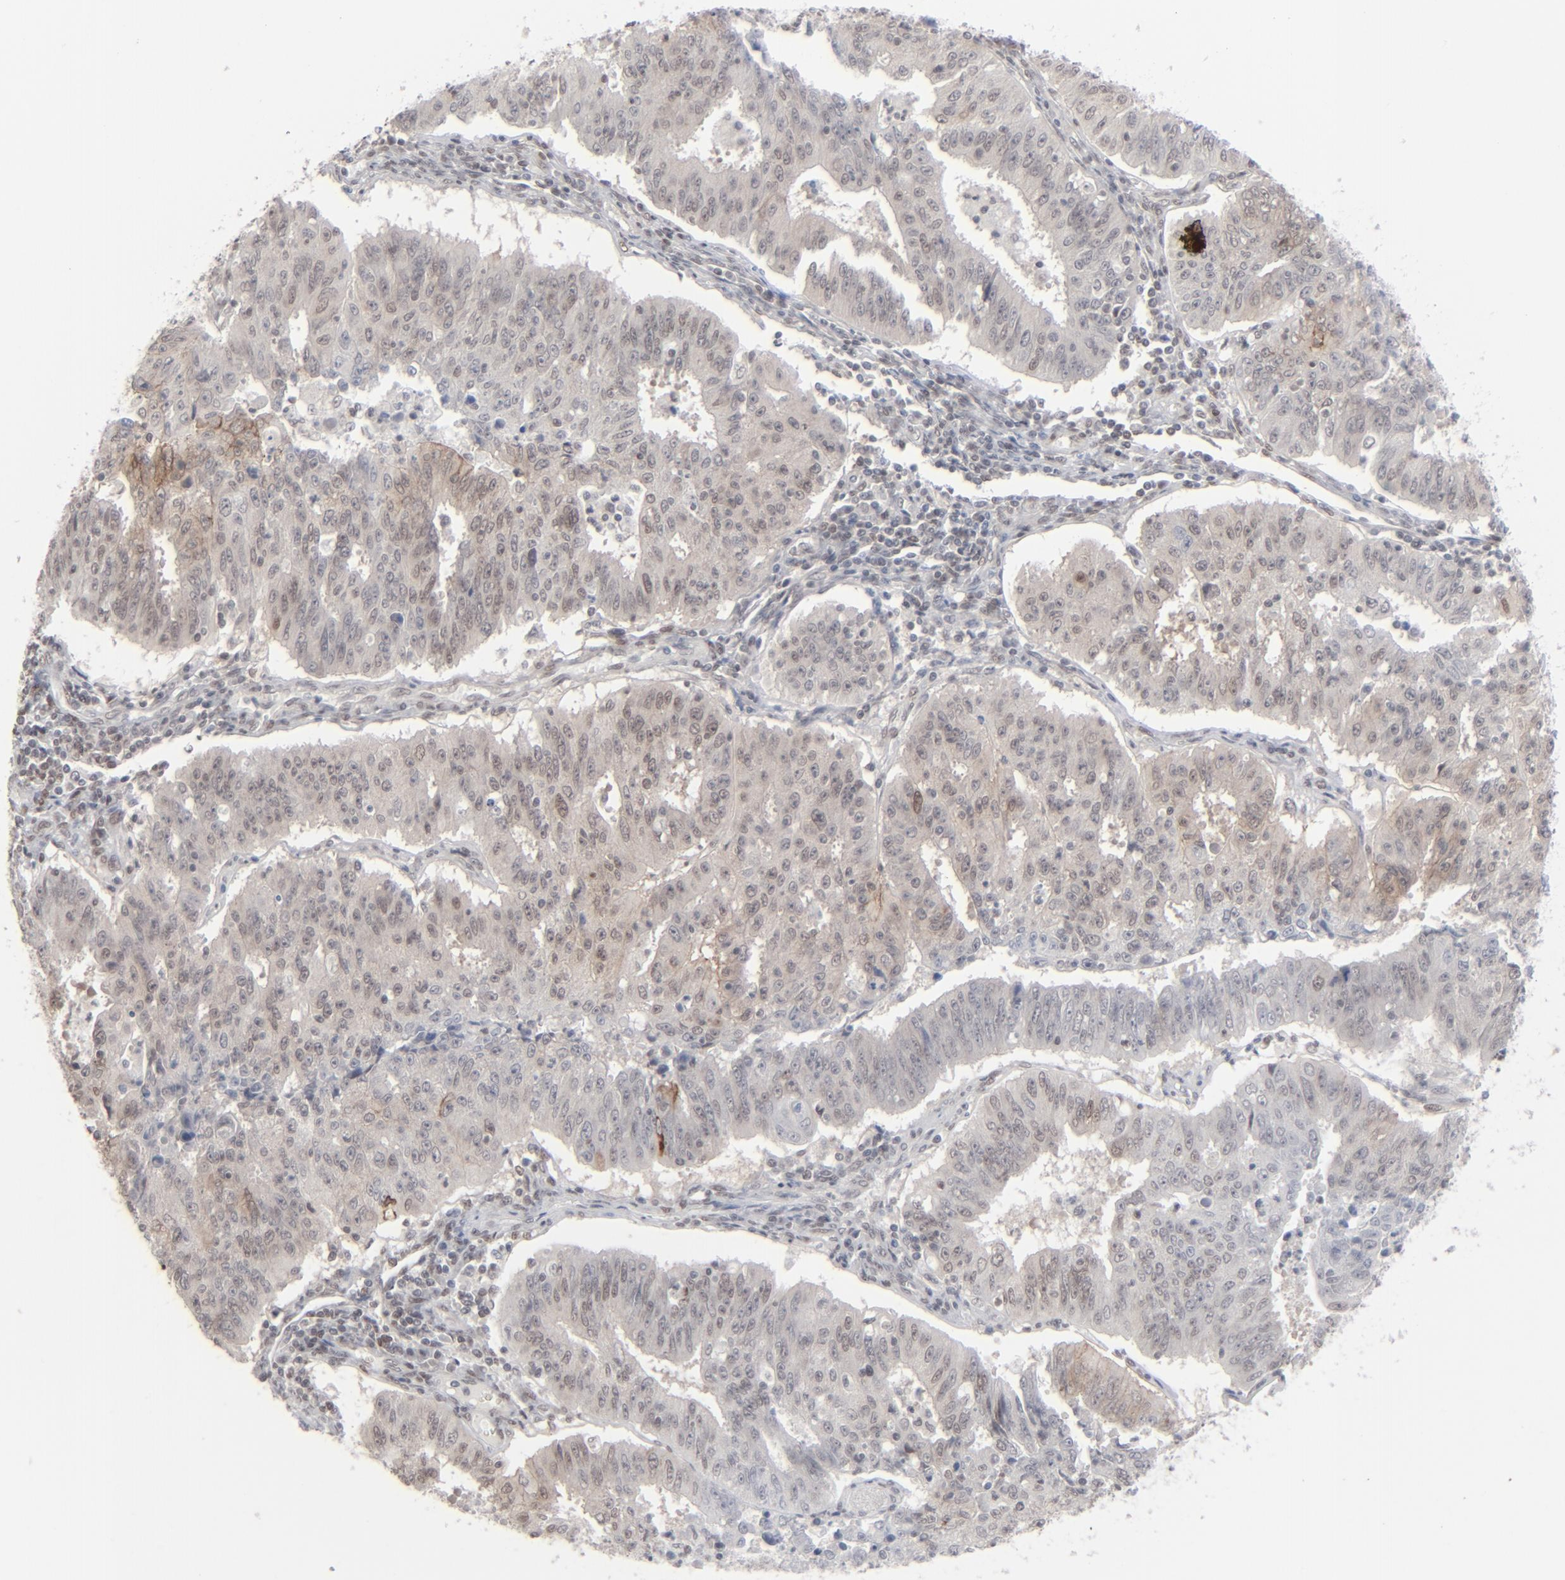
{"staining": {"intensity": "weak", "quantity": "<25%", "location": "nuclear"}, "tissue": "endometrial cancer", "cell_type": "Tumor cells", "image_type": "cancer", "snomed": [{"axis": "morphology", "description": "Adenocarcinoma, NOS"}, {"axis": "topography", "description": "Endometrium"}], "caption": "Human endometrial cancer (adenocarcinoma) stained for a protein using immunohistochemistry (IHC) displays no expression in tumor cells.", "gene": "IRF9", "patient": {"sex": "female", "age": 42}}